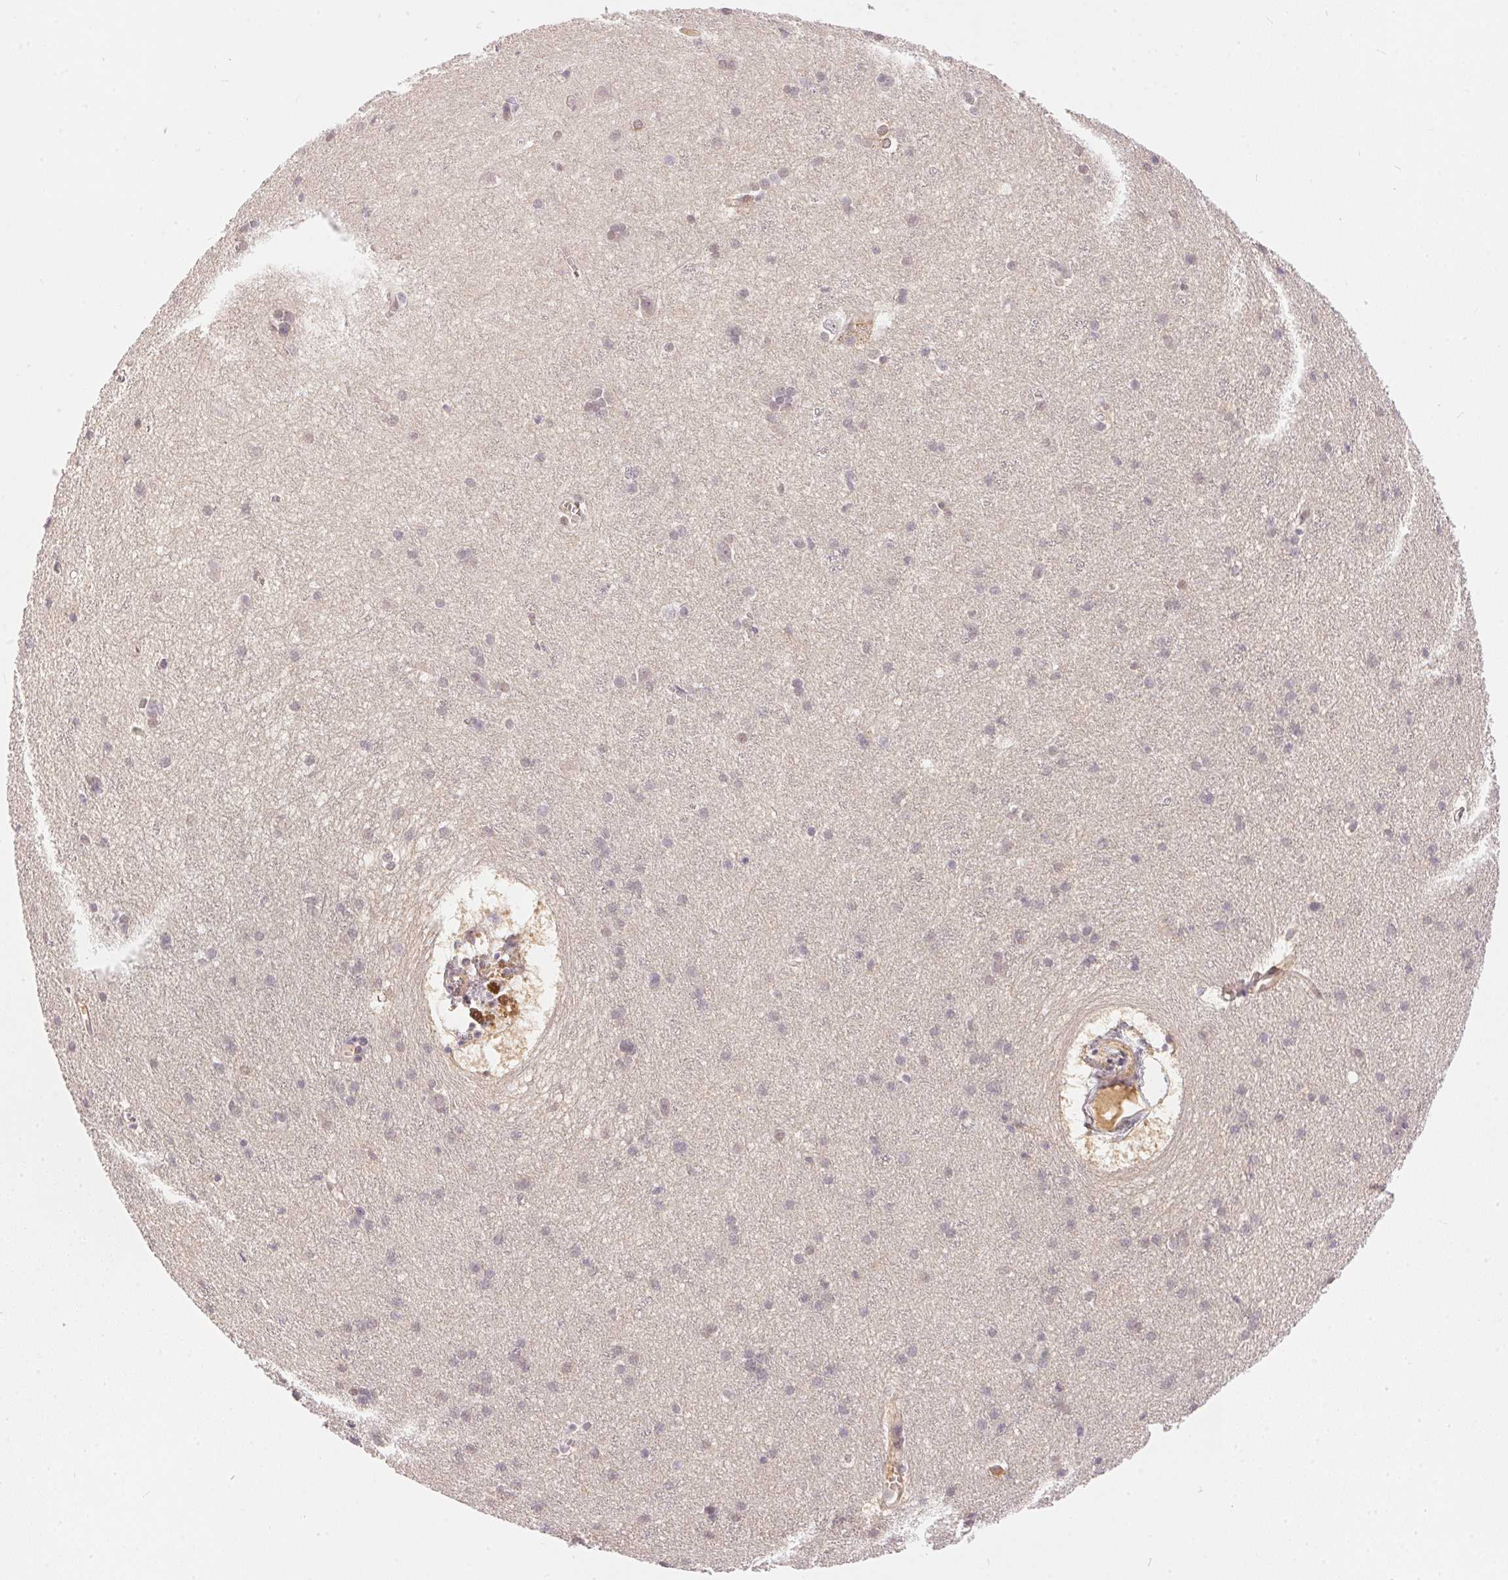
{"staining": {"intensity": "negative", "quantity": "none", "location": "none"}, "tissue": "cerebral cortex", "cell_type": "Endothelial cells", "image_type": "normal", "snomed": [{"axis": "morphology", "description": "Normal tissue, NOS"}, {"axis": "topography", "description": "Cerebral cortex"}], "caption": "Immunohistochemistry histopathology image of unremarkable cerebral cortex: human cerebral cortex stained with DAB (3,3'-diaminobenzidine) shows no significant protein positivity in endothelial cells.", "gene": "BLMH", "patient": {"sex": "male", "age": 37}}